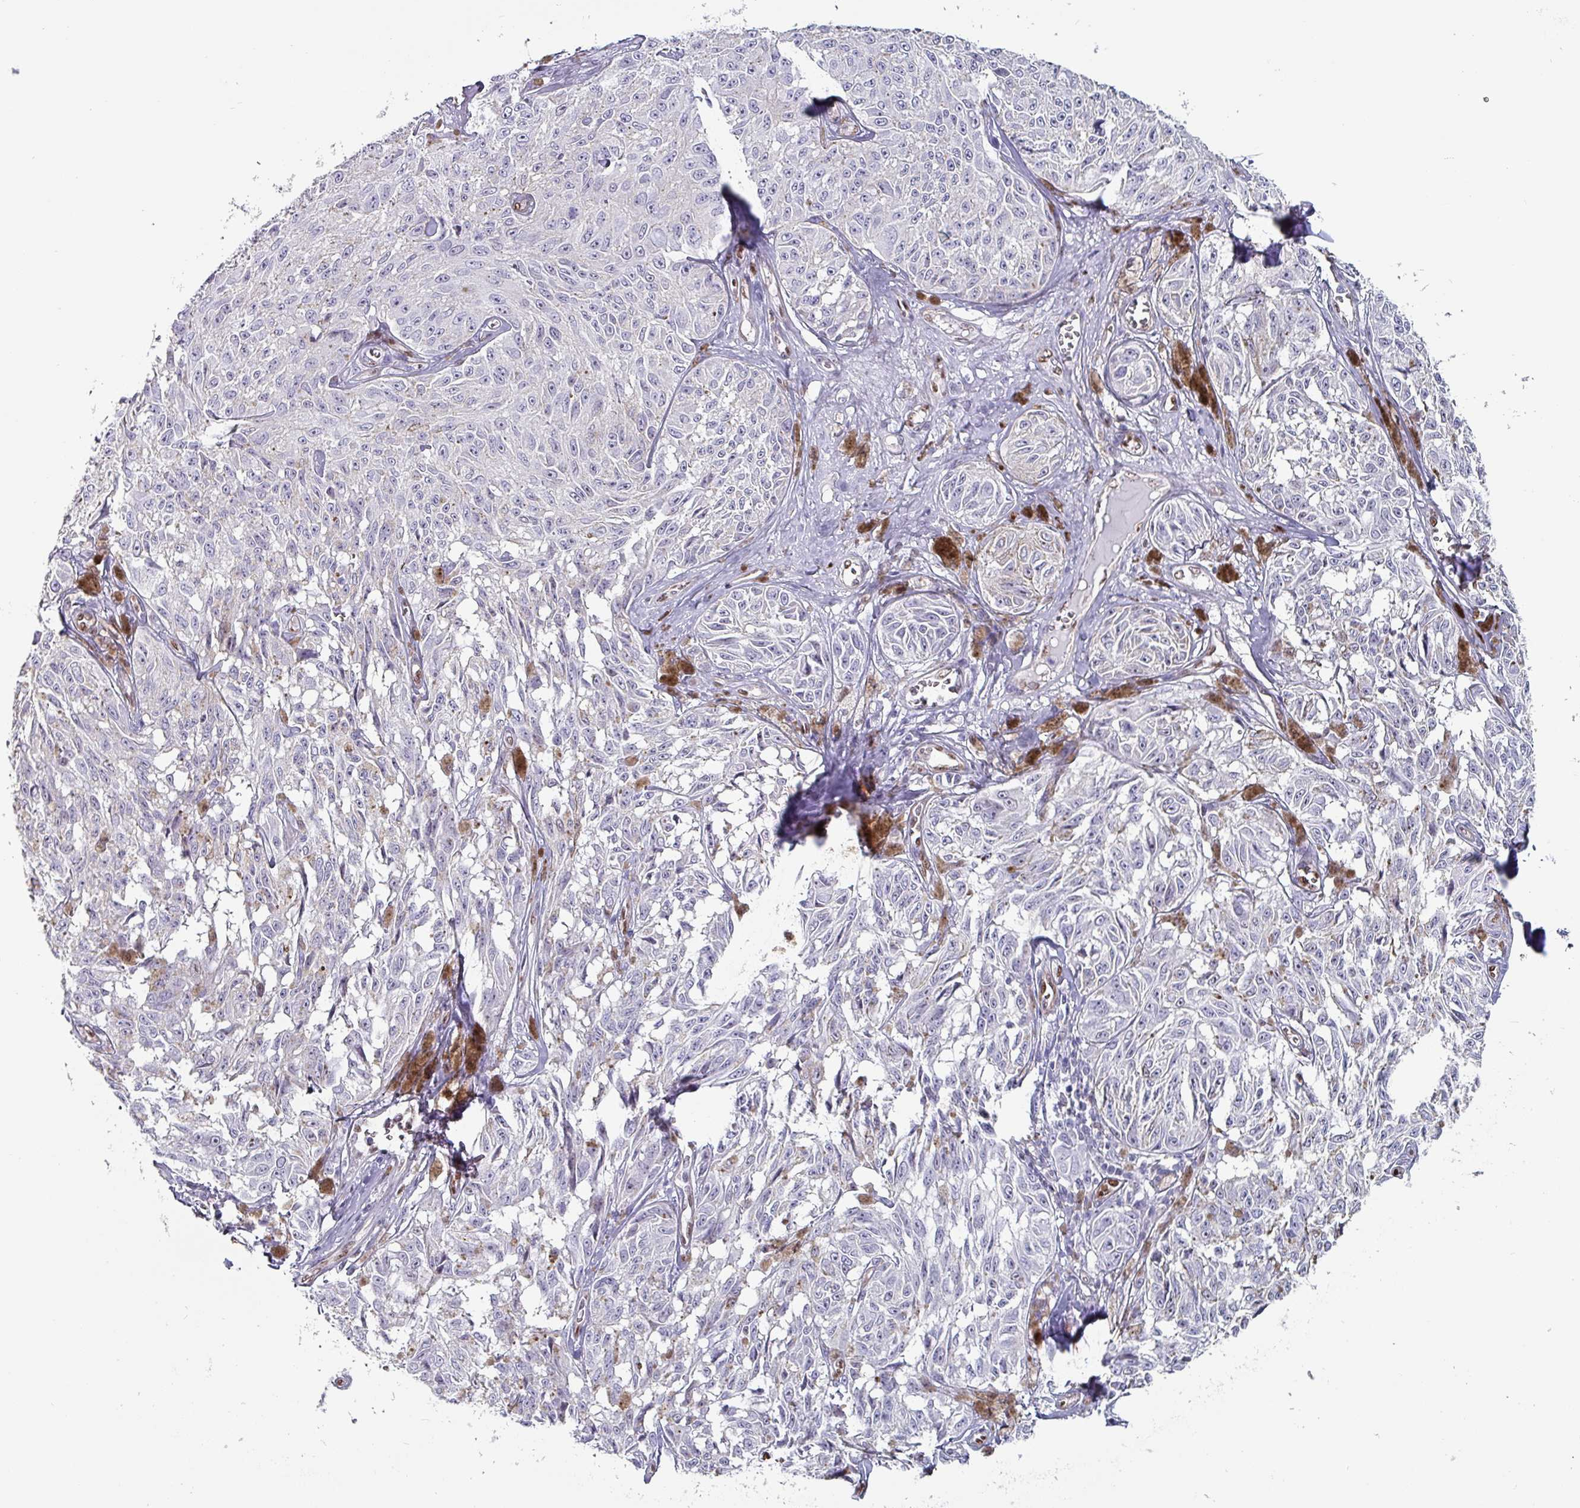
{"staining": {"intensity": "negative", "quantity": "none", "location": "none"}, "tissue": "melanoma", "cell_type": "Tumor cells", "image_type": "cancer", "snomed": [{"axis": "morphology", "description": "Malignant melanoma, NOS"}, {"axis": "topography", "description": "Skin"}], "caption": "Immunohistochemical staining of human malignant melanoma displays no significant expression in tumor cells.", "gene": "ZNF816-ZNF321P", "patient": {"sex": "male", "age": 68}}